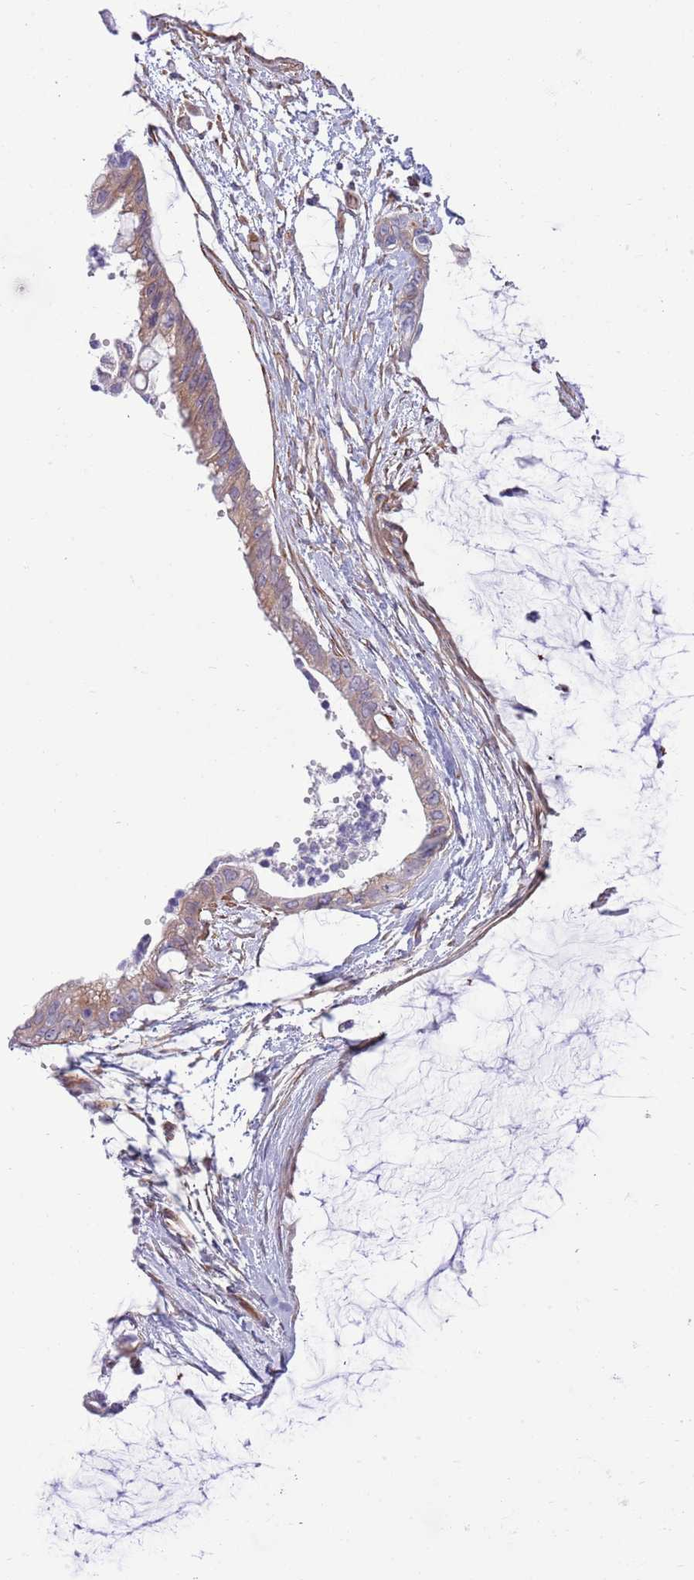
{"staining": {"intensity": "weak", "quantity": "25%-75%", "location": "cytoplasmic/membranous"}, "tissue": "ovarian cancer", "cell_type": "Tumor cells", "image_type": "cancer", "snomed": [{"axis": "morphology", "description": "Cystadenocarcinoma, mucinous, NOS"}, {"axis": "topography", "description": "Ovary"}], "caption": "Immunohistochemistry micrograph of human ovarian cancer (mucinous cystadenocarcinoma) stained for a protein (brown), which demonstrates low levels of weak cytoplasmic/membranous staining in approximately 25%-75% of tumor cells.", "gene": "ZC4H2", "patient": {"sex": "female", "age": 39}}